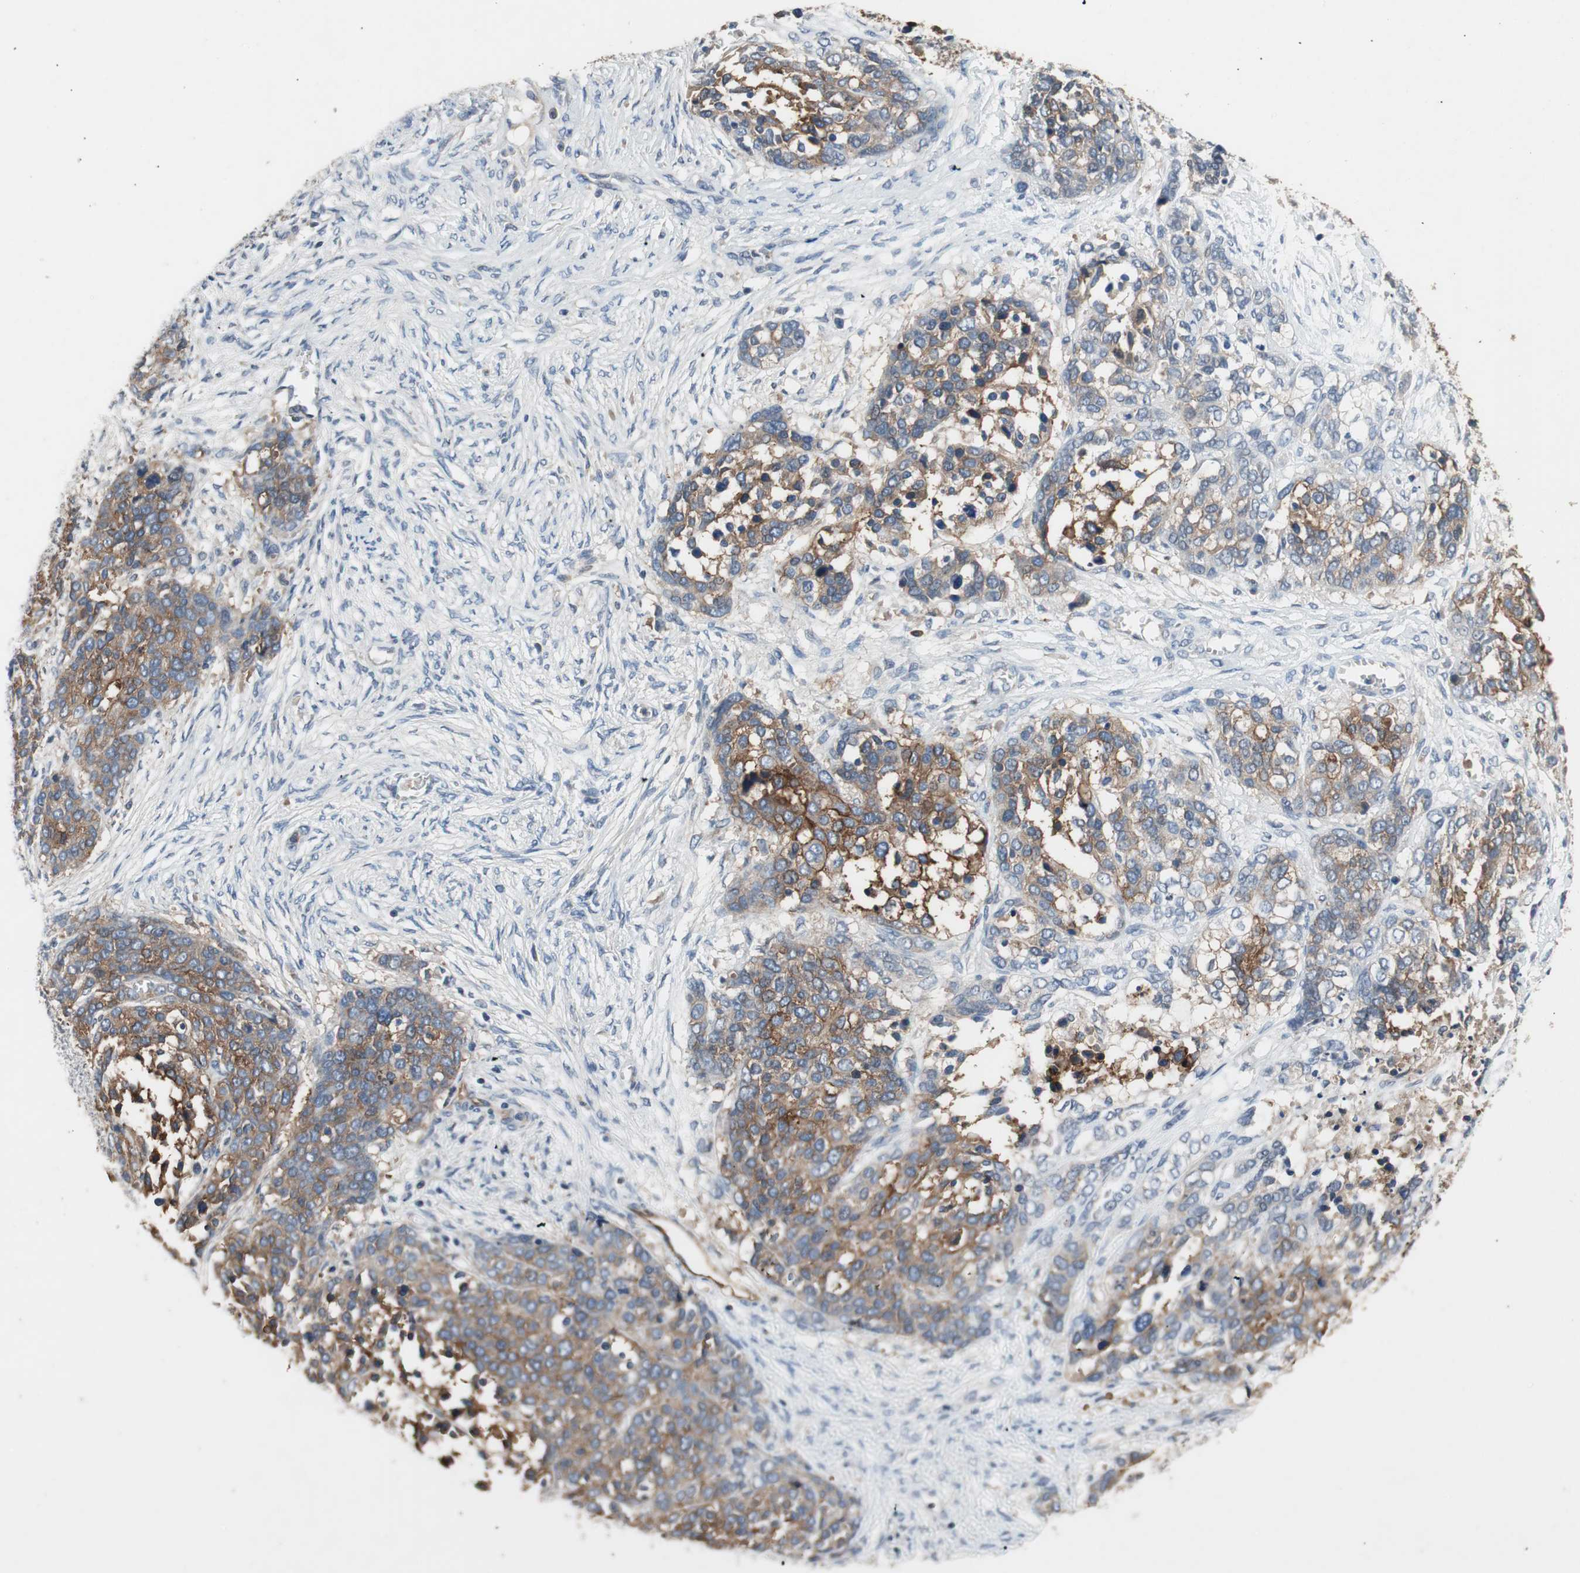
{"staining": {"intensity": "moderate", "quantity": "25%-75%", "location": "cytoplasmic/membranous"}, "tissue": "ovarian cancer", "cell_type": "Tumor cells", "image_type": "cancer", "snomed": [{"axis": "morphology", "description": "Cystadenocarcinoma, serous, NOS"}, {"axis": "topography", "description": "Ovary"}], "caption": "IHC image of neoplastic tissue: ovarian cancer (serous cystadenocarcinoma) stained using IHC displays medium levels of moderate protein expression localized specifically in the cytoplasmic/membranous of tumor cells, appearing as a cytoplasmic/membranous brown color.", "gene": "ALPL", "patient": {"sex": "female", "age": 44}}